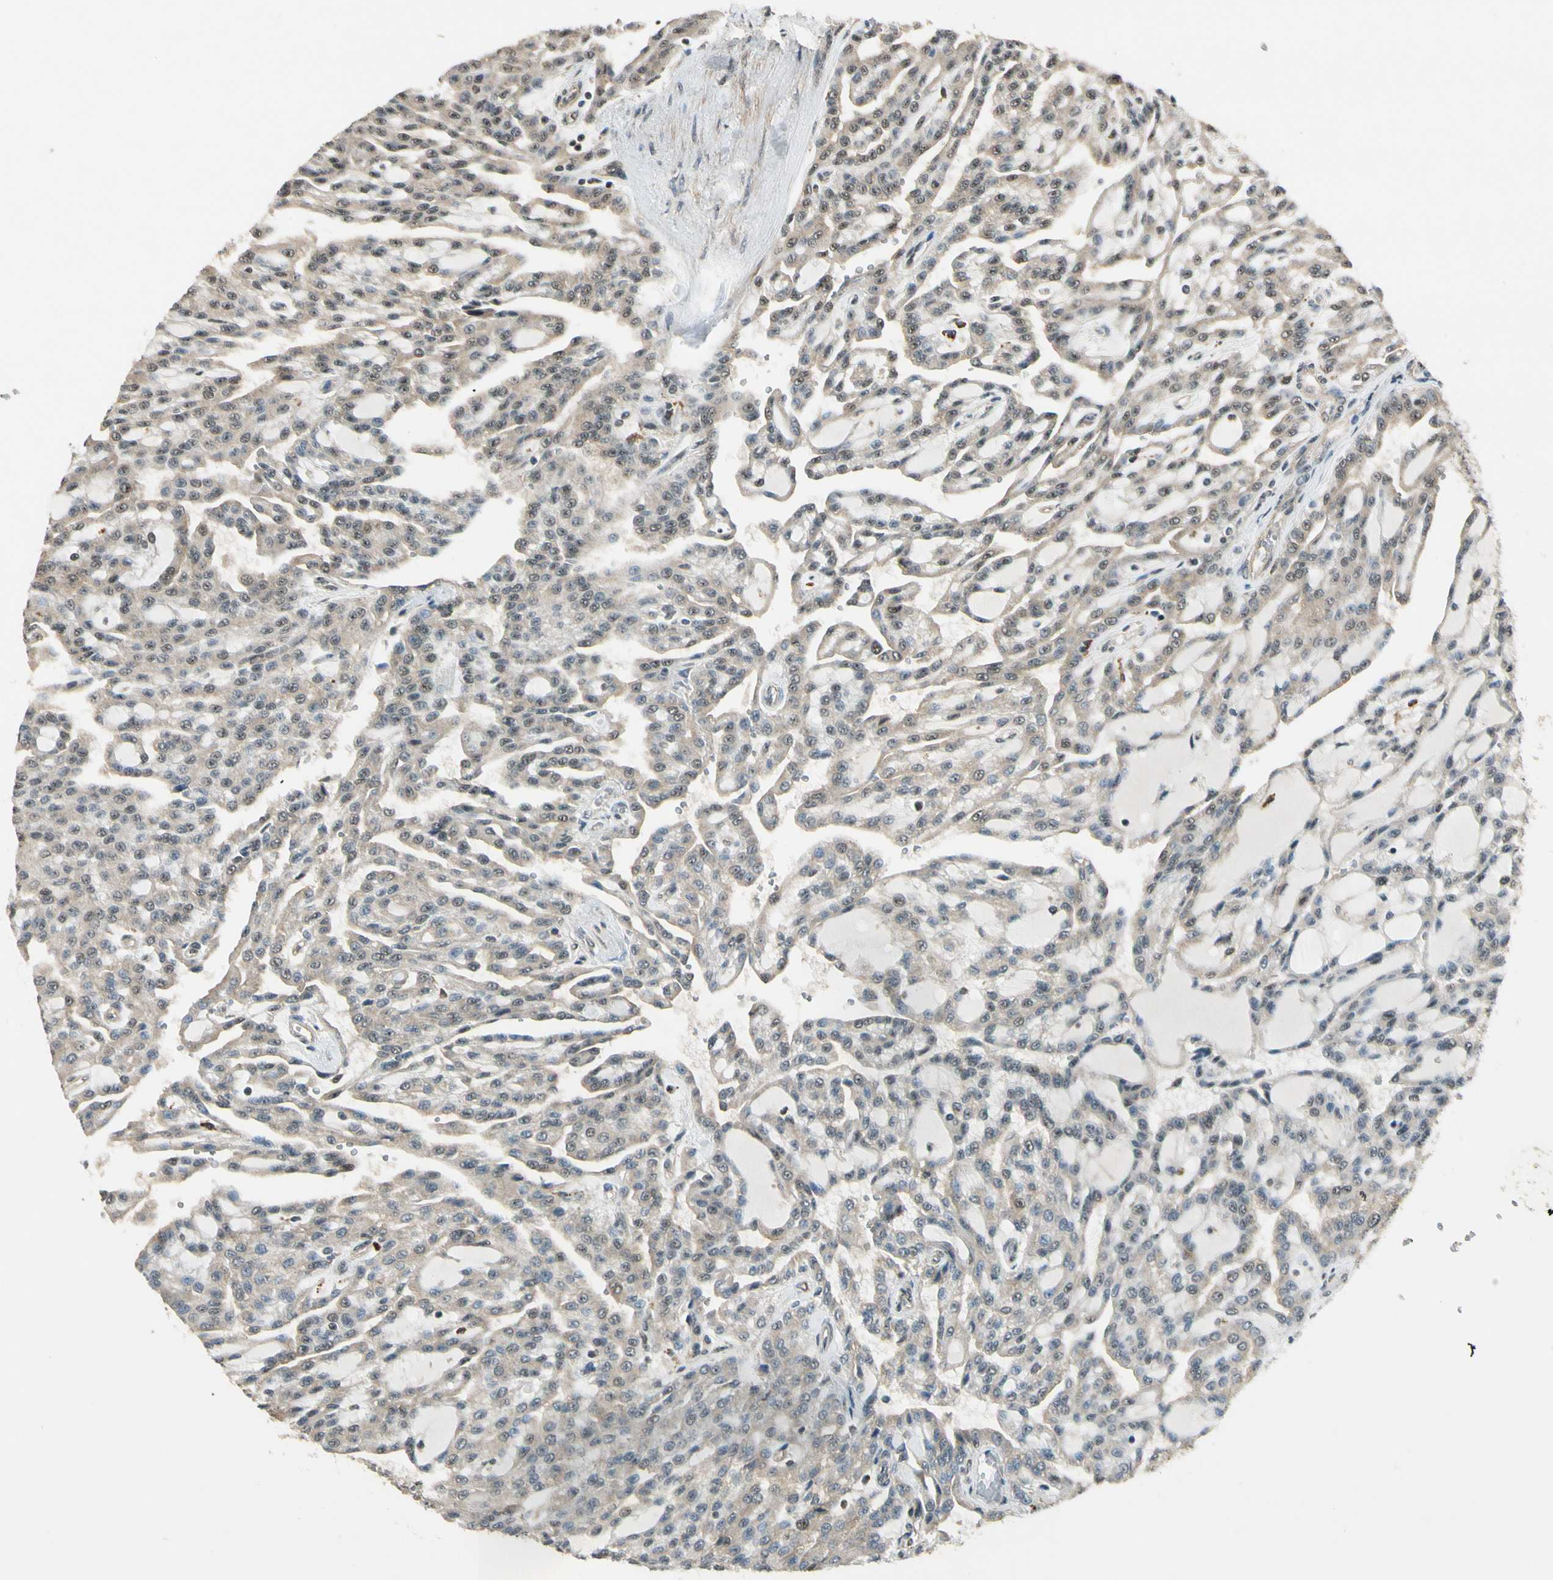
{"staining": {"intensity": "weak", "quantity": "25%-75%", "location": "cytoplasmic/membranous,nuclear"}, "tissue": "renal cancer", "cell_type": "Tumor cells", "image_type": "cancer", "snomed": [{"axis": "morphology", "description": "Adenocarcinoma, NOS"}, {"axis": "topography", "description": "Kidney"}], "caption": "IHC (DAB) staining of human adenocarcinoma (renal) shows weak cytoplasmic/membranous and nuclear protein positivity in about 25%-75% of tumor cells. Immunohistochemistry (ihc) stains the protein of interest in brown and the nuclei are stained blue.", "gene": "MCPH1", "patient": {"sex": "male", "age": 63}}